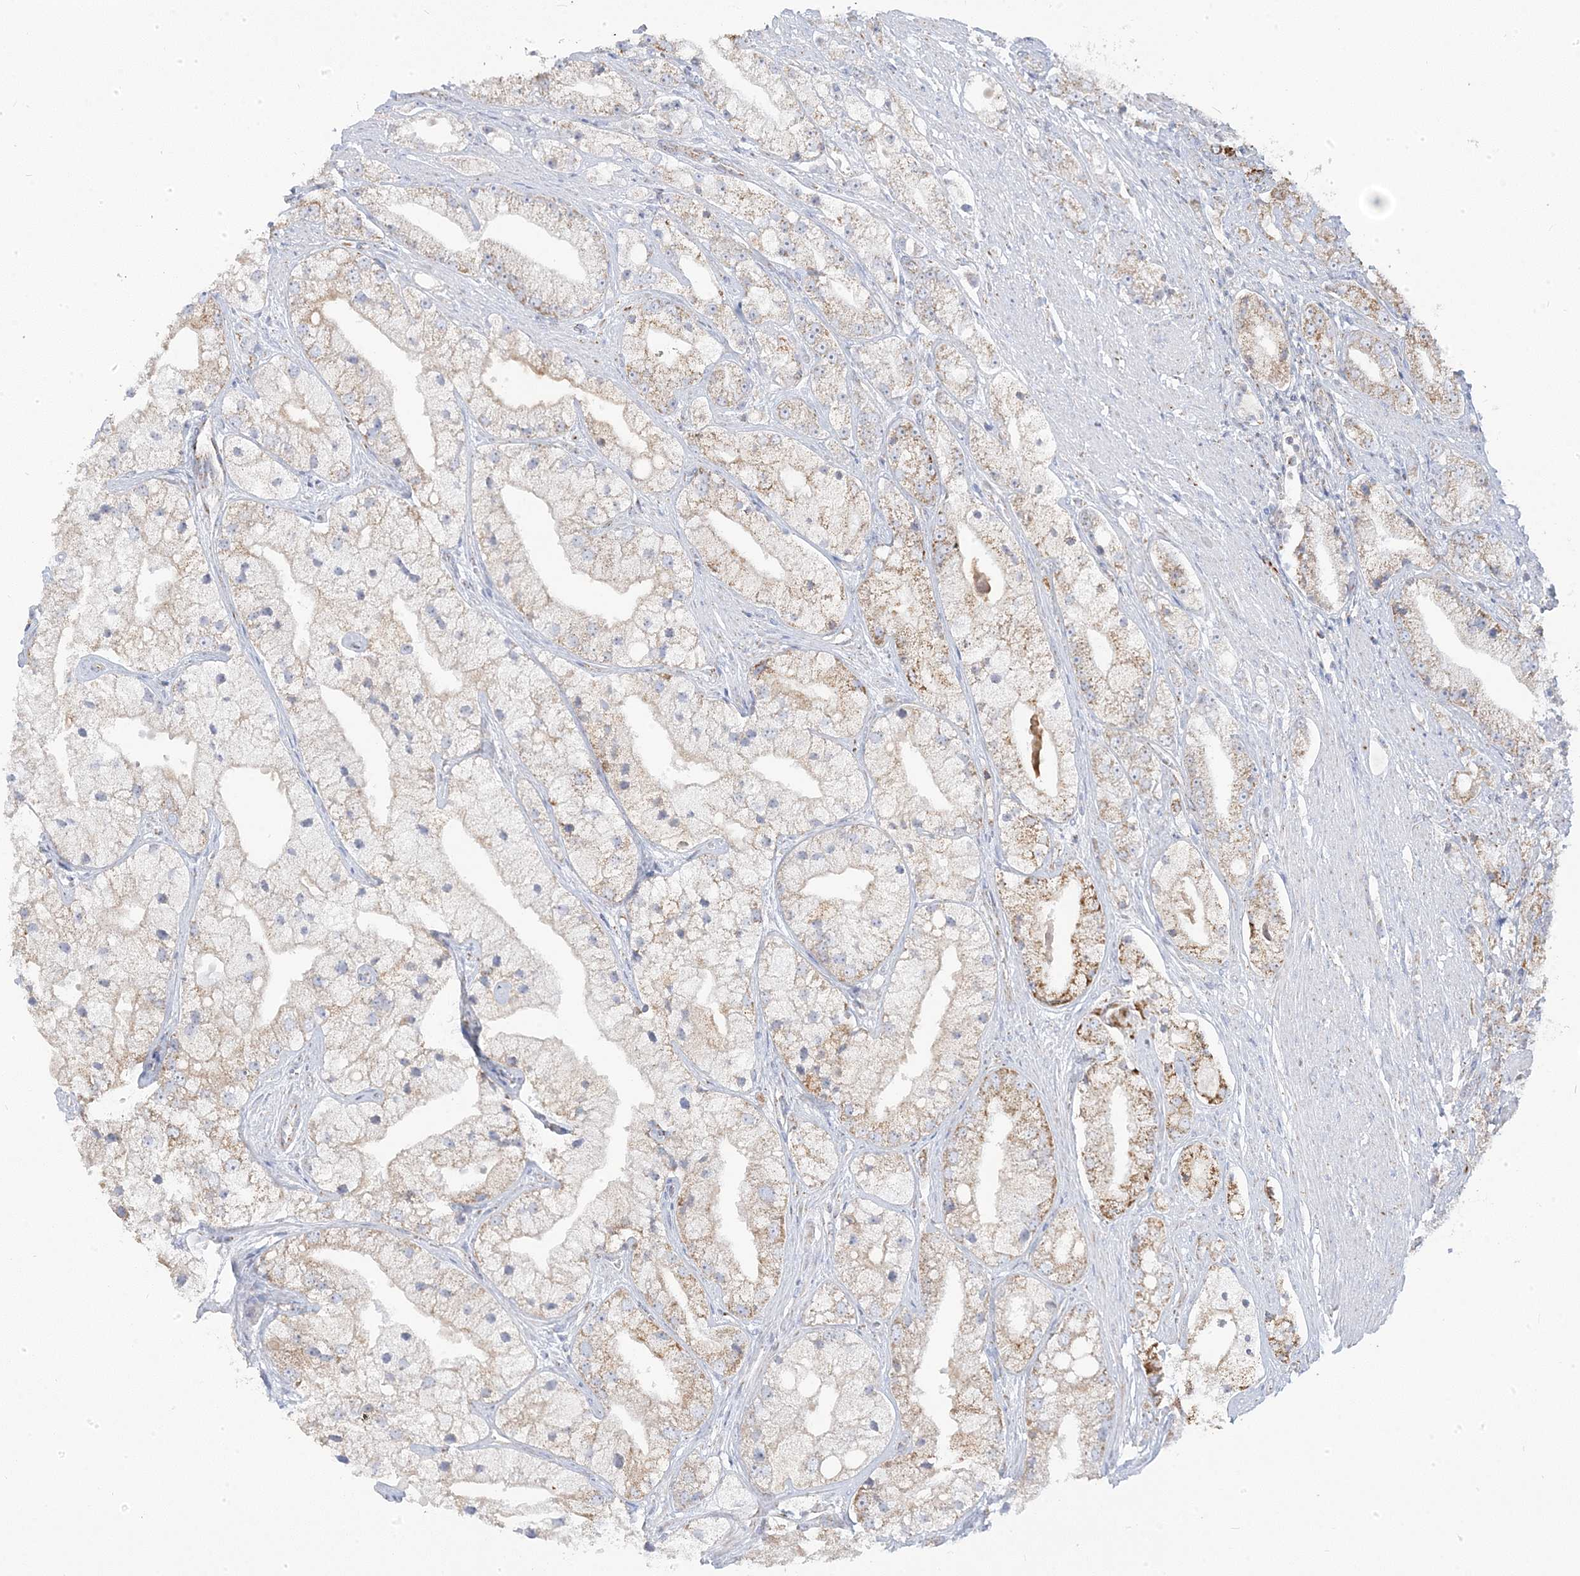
{"staining": {"intensity": "moderate", "quantity": "25%-75%", "location": "cytoplasmic/membranous"}, "tissue": "prostate cancer", "cell_type": "Tumor cells", "image_type": "cancer", "snomed": [{"axis": "morphology", "description": "Adenocarcinoma, High grade"}, {"axis": "topography", "description": "Prostate"}], "caption": "This is an image of IHC staining of prostate cancer (adenocarcinoma (high-grade)), which shows moderate staining in the cytoplasmic/membranous of tumor cells.", "gene": "PCCB", "patient": {"sex": "male", "age": 50}}